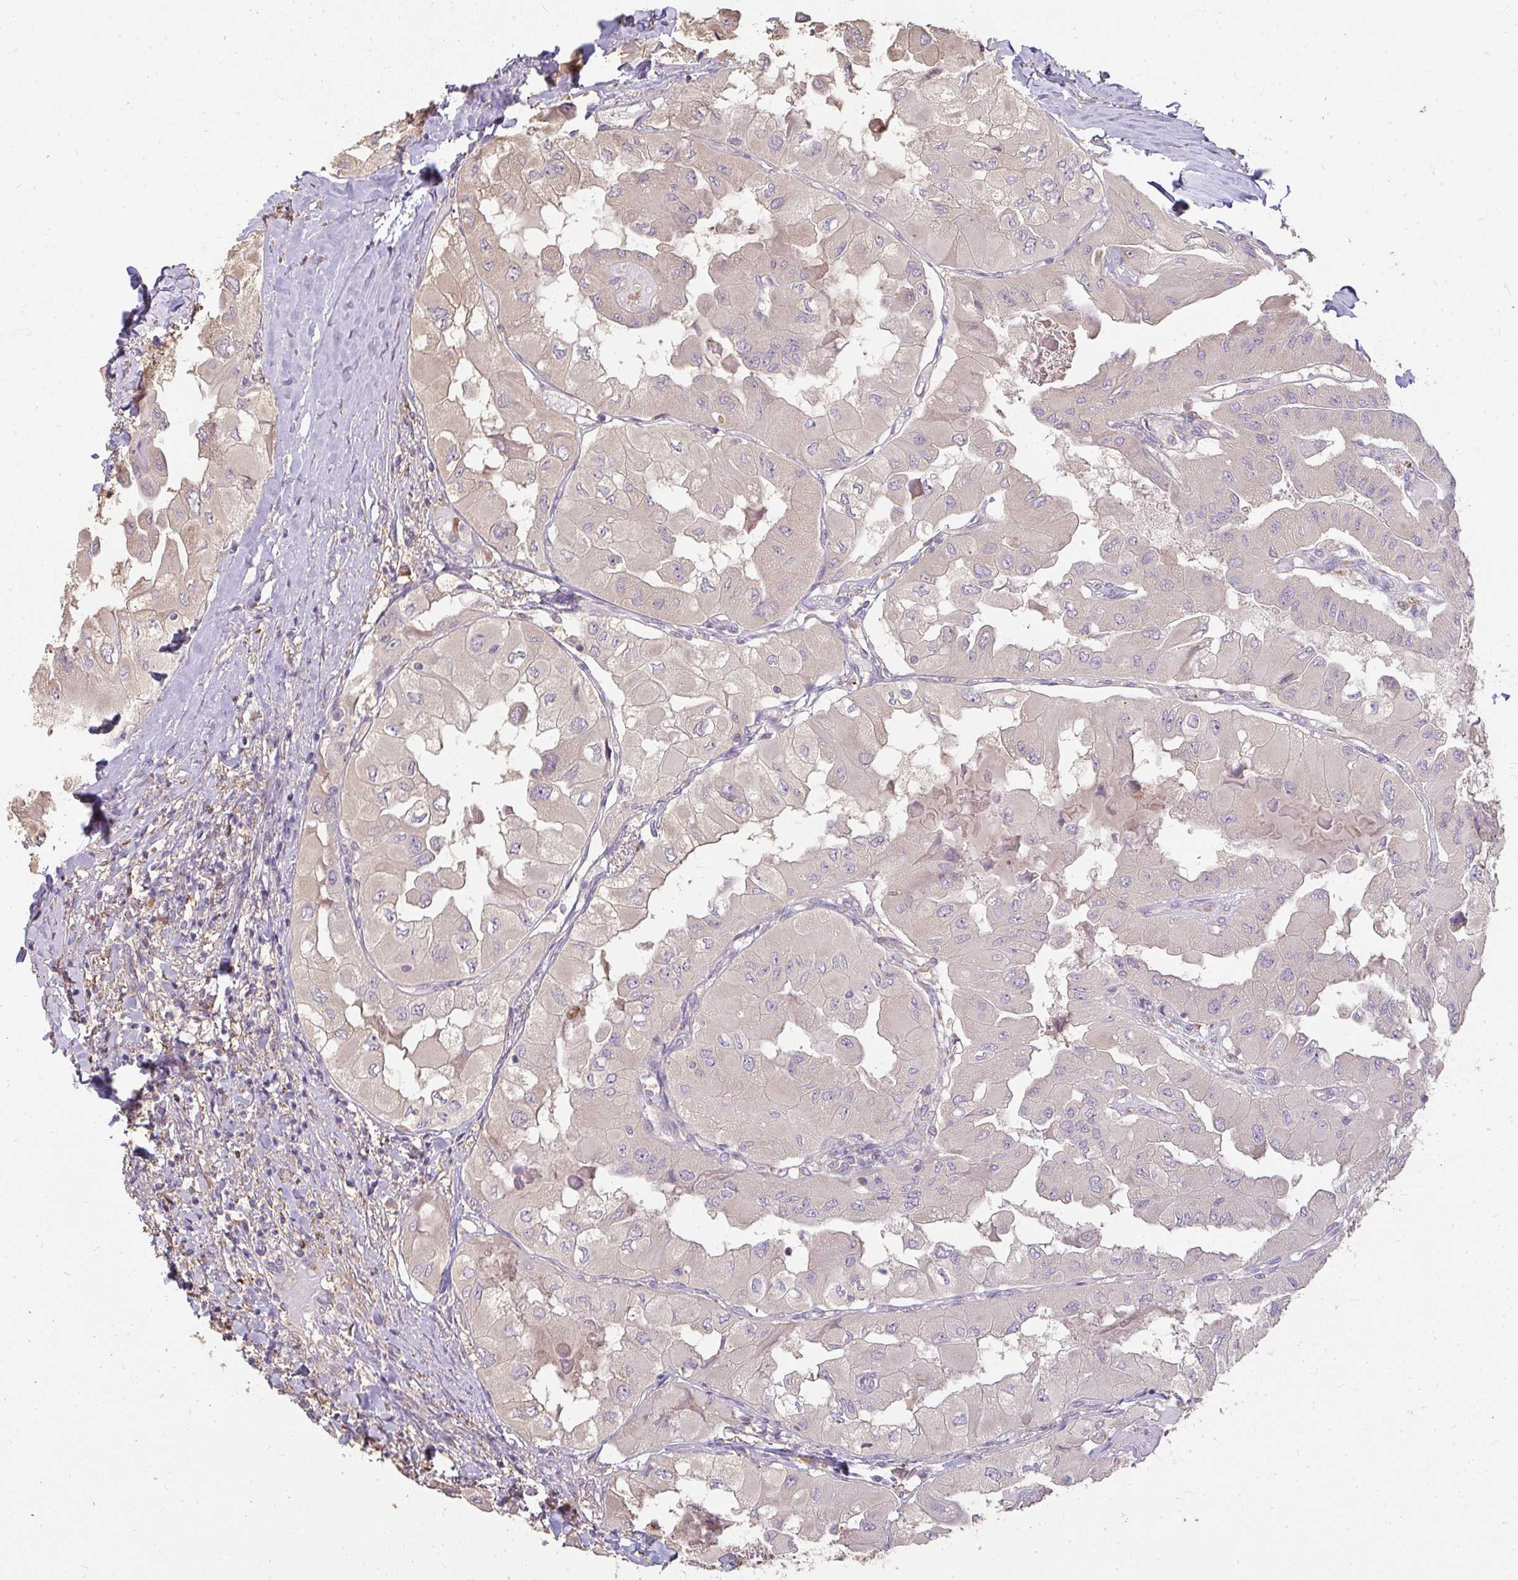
{"staining": {"intensity": "negative", "quantity": "none", "location": "none"}, "tissue": "thyroid cancer", "cell_type": "Tumor cells", "image_type": "cancer", "snomed": [{"axis": "morphology", "description": "Normal tissue, NOS"}, {"axis": "morphology", "description": "Papillary adenocarcinoma, NOS"}, {"axis": "topography", "description": "Thyroid gland"}], "caption": "High power microscopy histopathology image of an immunohistochemistry (IHC) histopathology image of thyroid cancer (papillary adenocarcinoma), revealing no significant staining in tumor cells.", "gene": "BRINP3", "patient": {"sex": "female", "age": 59}}